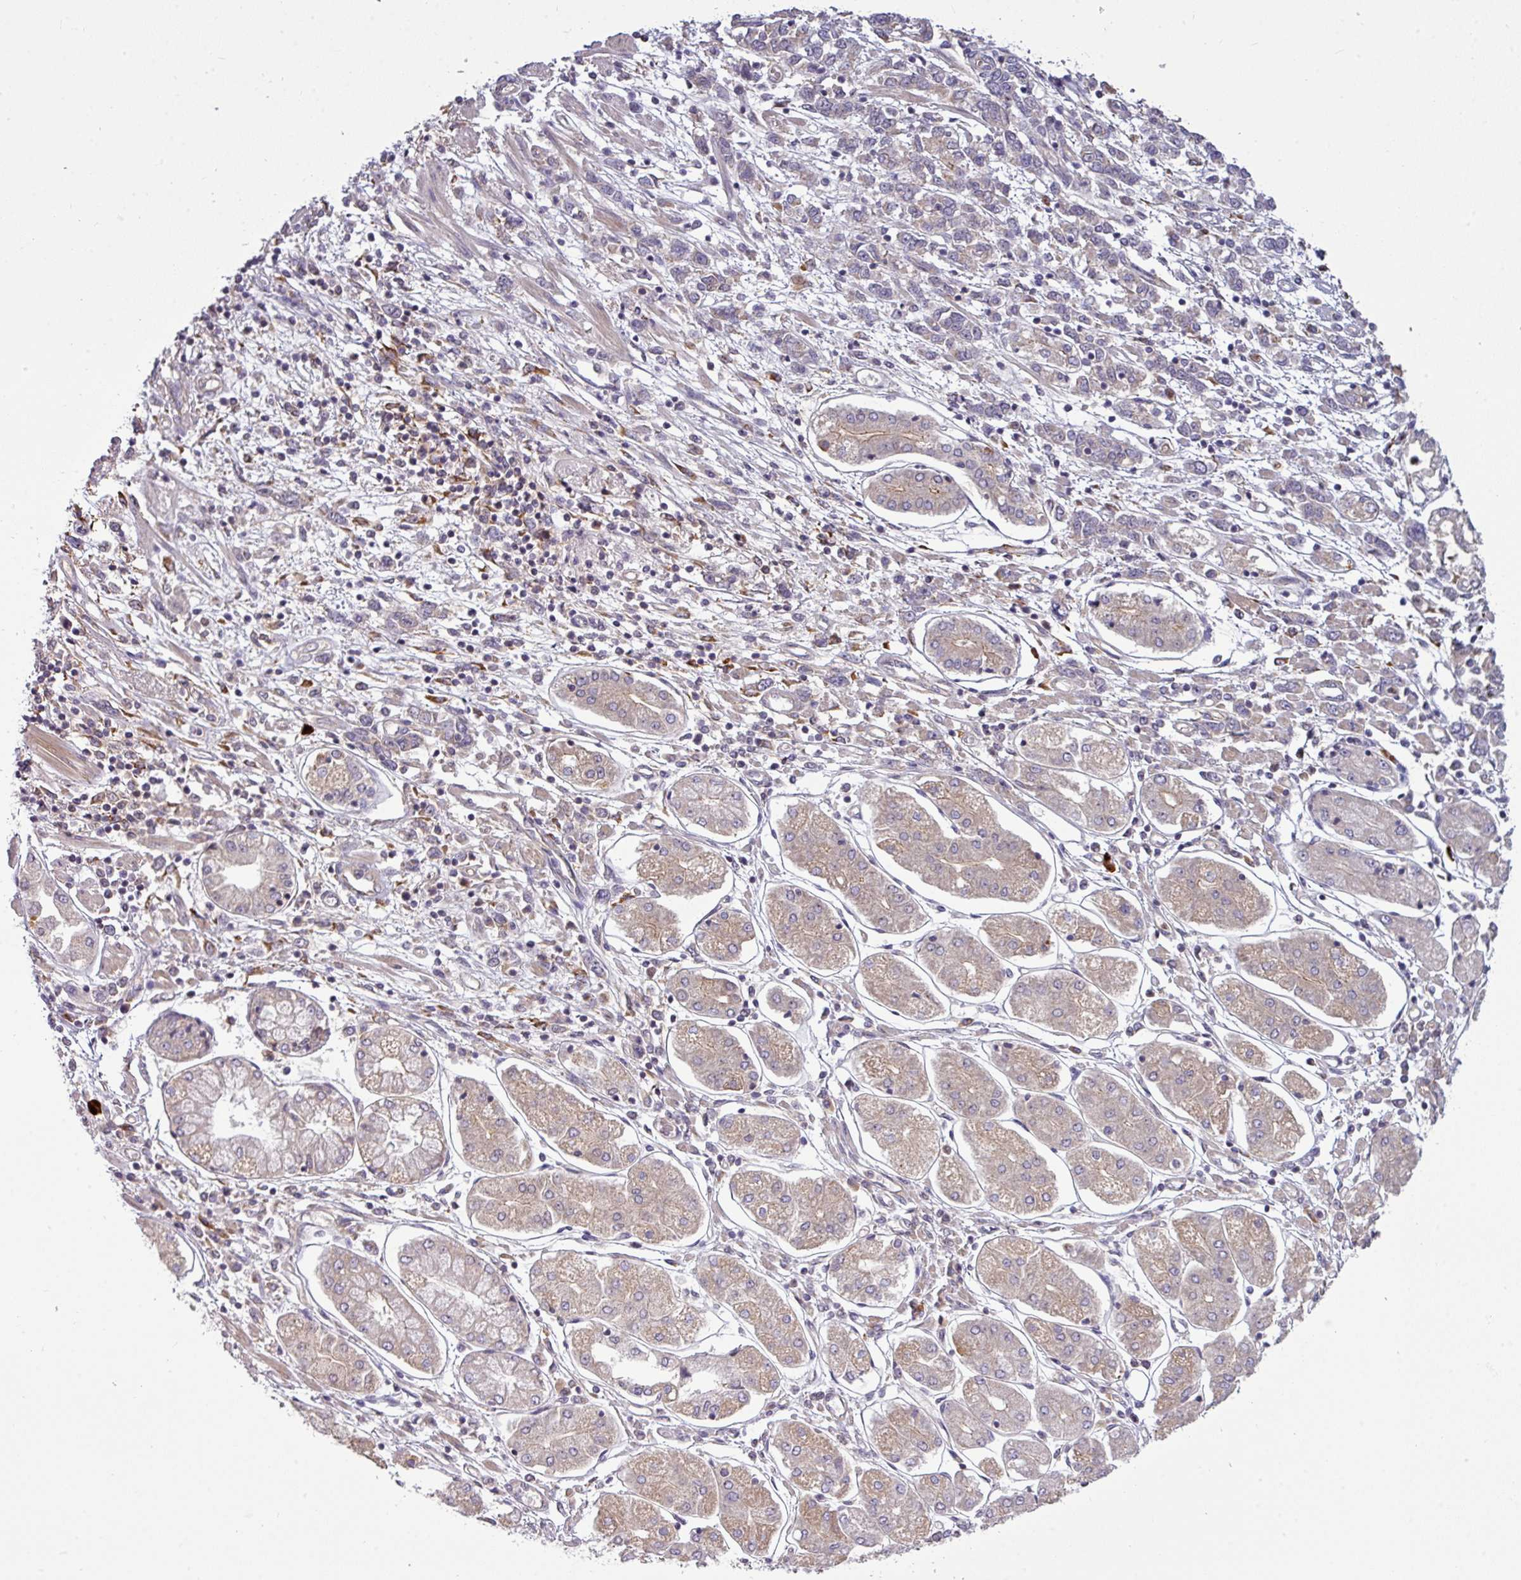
{"staining": {"intensity": "negative", "quantity": "none", "location": "none"}, "tissue": "stomach cancer", "cell_type": "Tumor cells", "image_type": "cancer", "snomed": [{"axis": "morphology", "description": "Adenocarcinoma, NOS"}, {"axis": "topography", "description": "Stomach"}], "caption": "This histopathology image is of adenocarcinoma (stomach) stained with immunohistochemistry (IHC) to label a protein in brown with the nuclei are counter-stained blue. There is no positivity in tumor cells.", "gene": "PAPLN", "patient": {"sex": "female", "age": 76}}